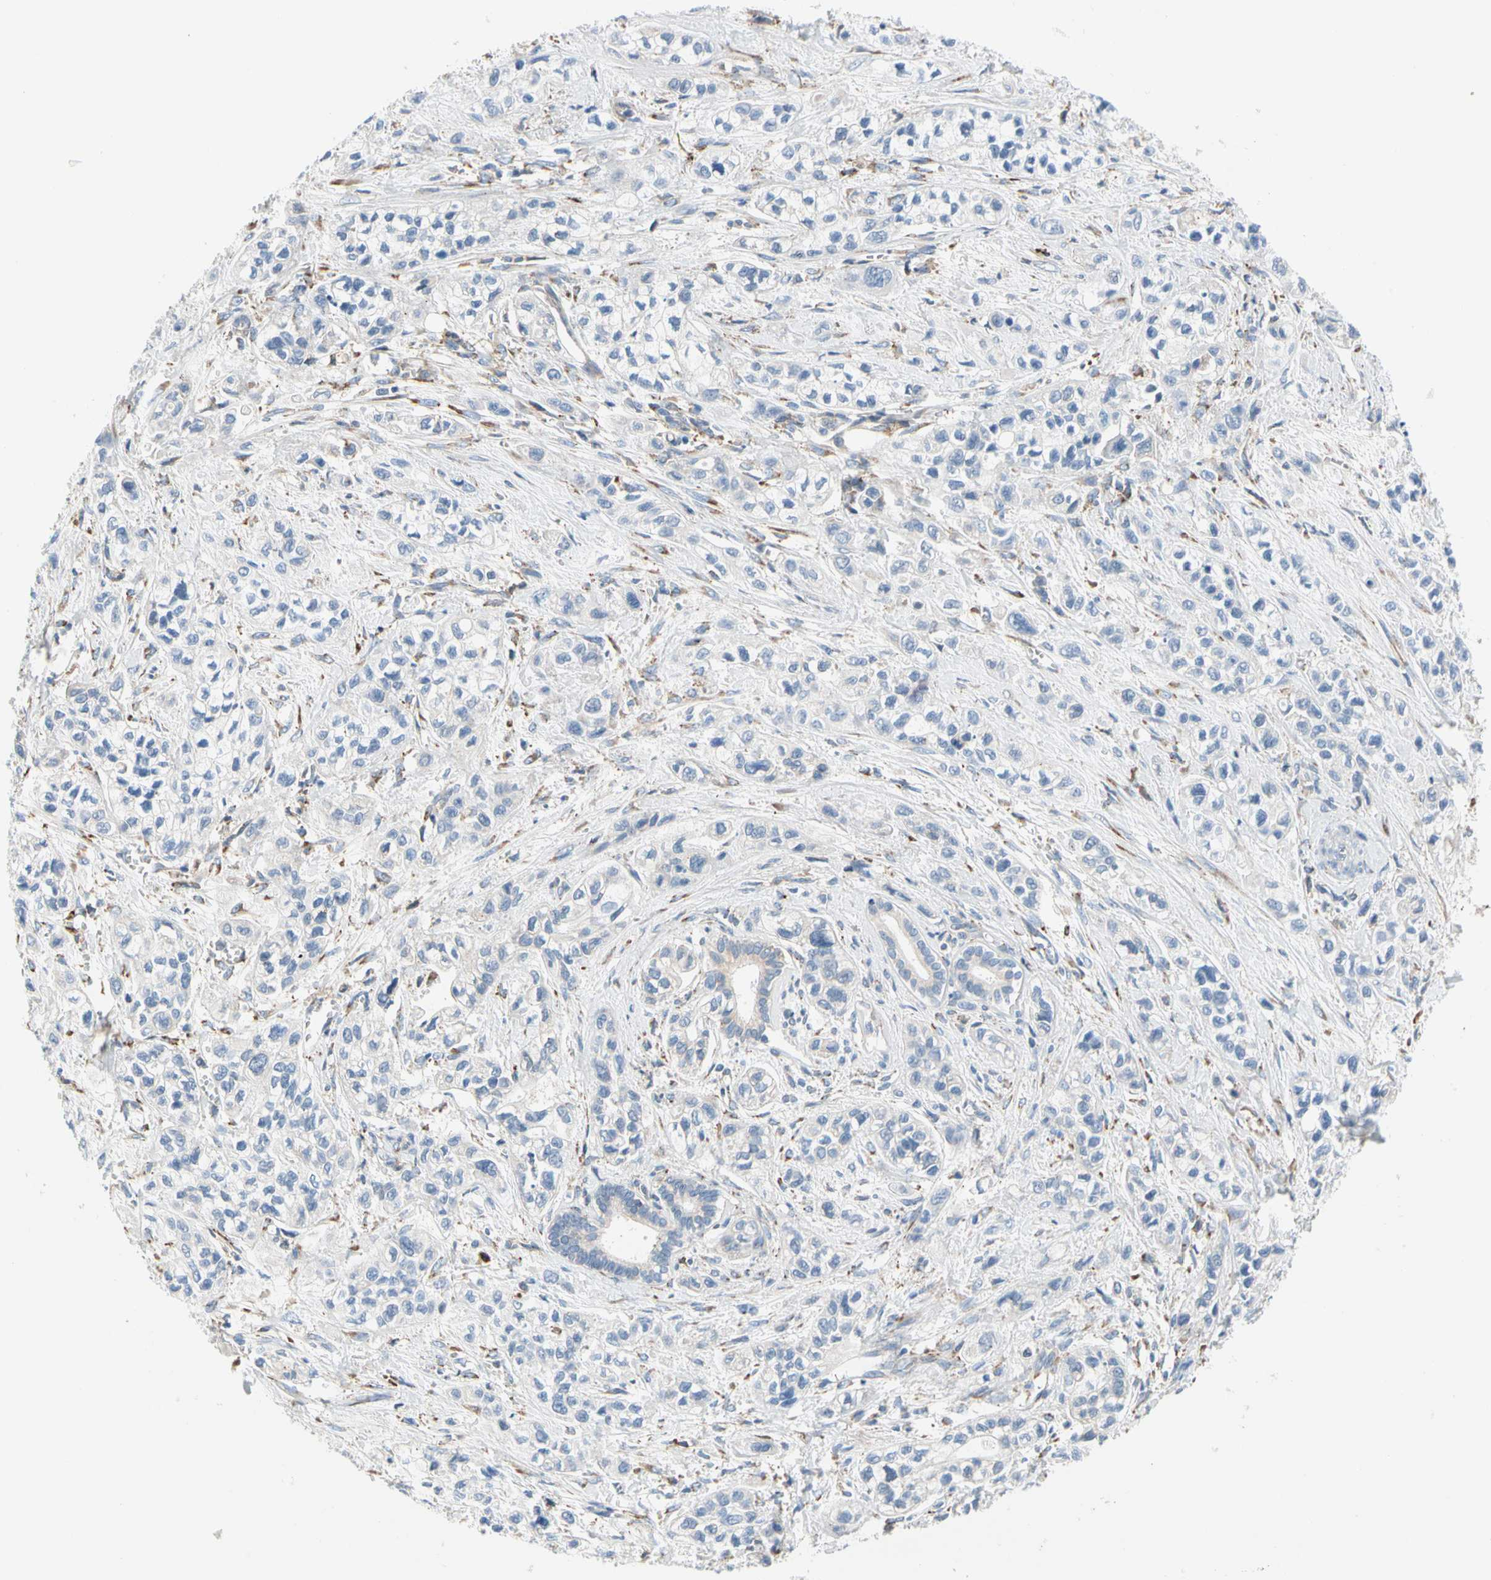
{"staining": {"intensity": "negative", "quantity": "none", "location": "none"}, "tissue": "pancreatic cancer", "cell_type": "Tumor cells", "image_type": "cancer", "snomed": [{"axis": "morphology", "description": "Adenocarcinoma, NOS"}, {"axis": "topography", "description": "Pancreas"}], "caption": "The histopathology image displays no staining of tumor cells in pancreatic cancer (adenocarcinoma).", "gene": "STXBP1", "patient": {"sex": "male", "age": 74}}